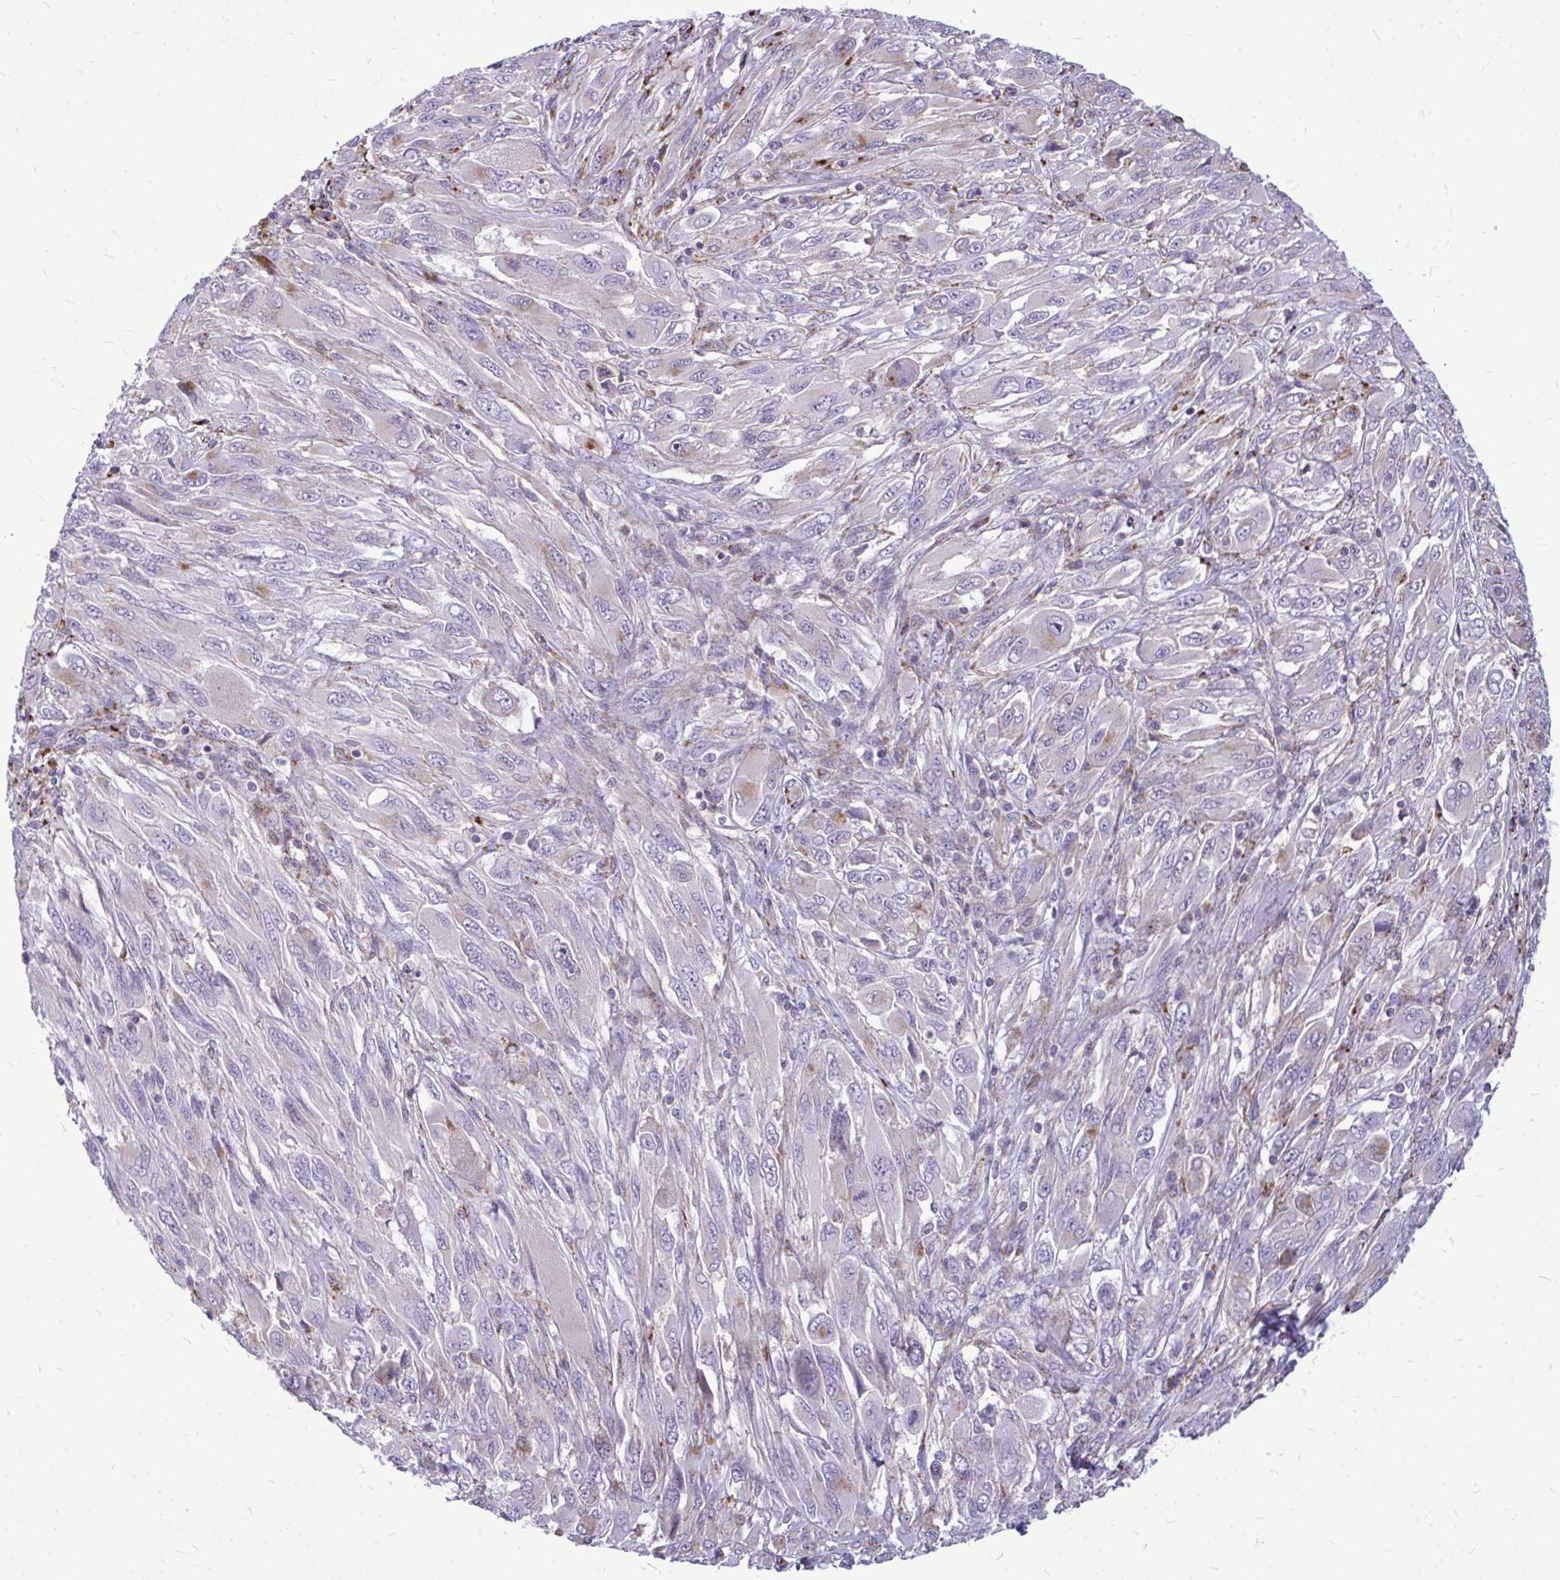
{"staining": {"intensity": "weak", "quantity": "<25%", "location": "cytoplasmic/membranous"}, "tissue": "melanoma", "cell_type": "Tumor cells", "image_type": "cancer", "snomed": [{"axis": "morphology", "description": "Malignant melanoma, NOS"}, {"axis": "topography", "description": "Skin"}], "caption": "An immunohistochemistry (IHC) image of malignant melanoma is shown. There is no staining in tumor cells of malignant melanoma. (DAB (3,3'-diaminobenzidine) immunohistochemistry visualized using brightfield microscopy, high magnification).", "gene": "ZSCAN25", "patient": {"sex": "female", "age": 91}}